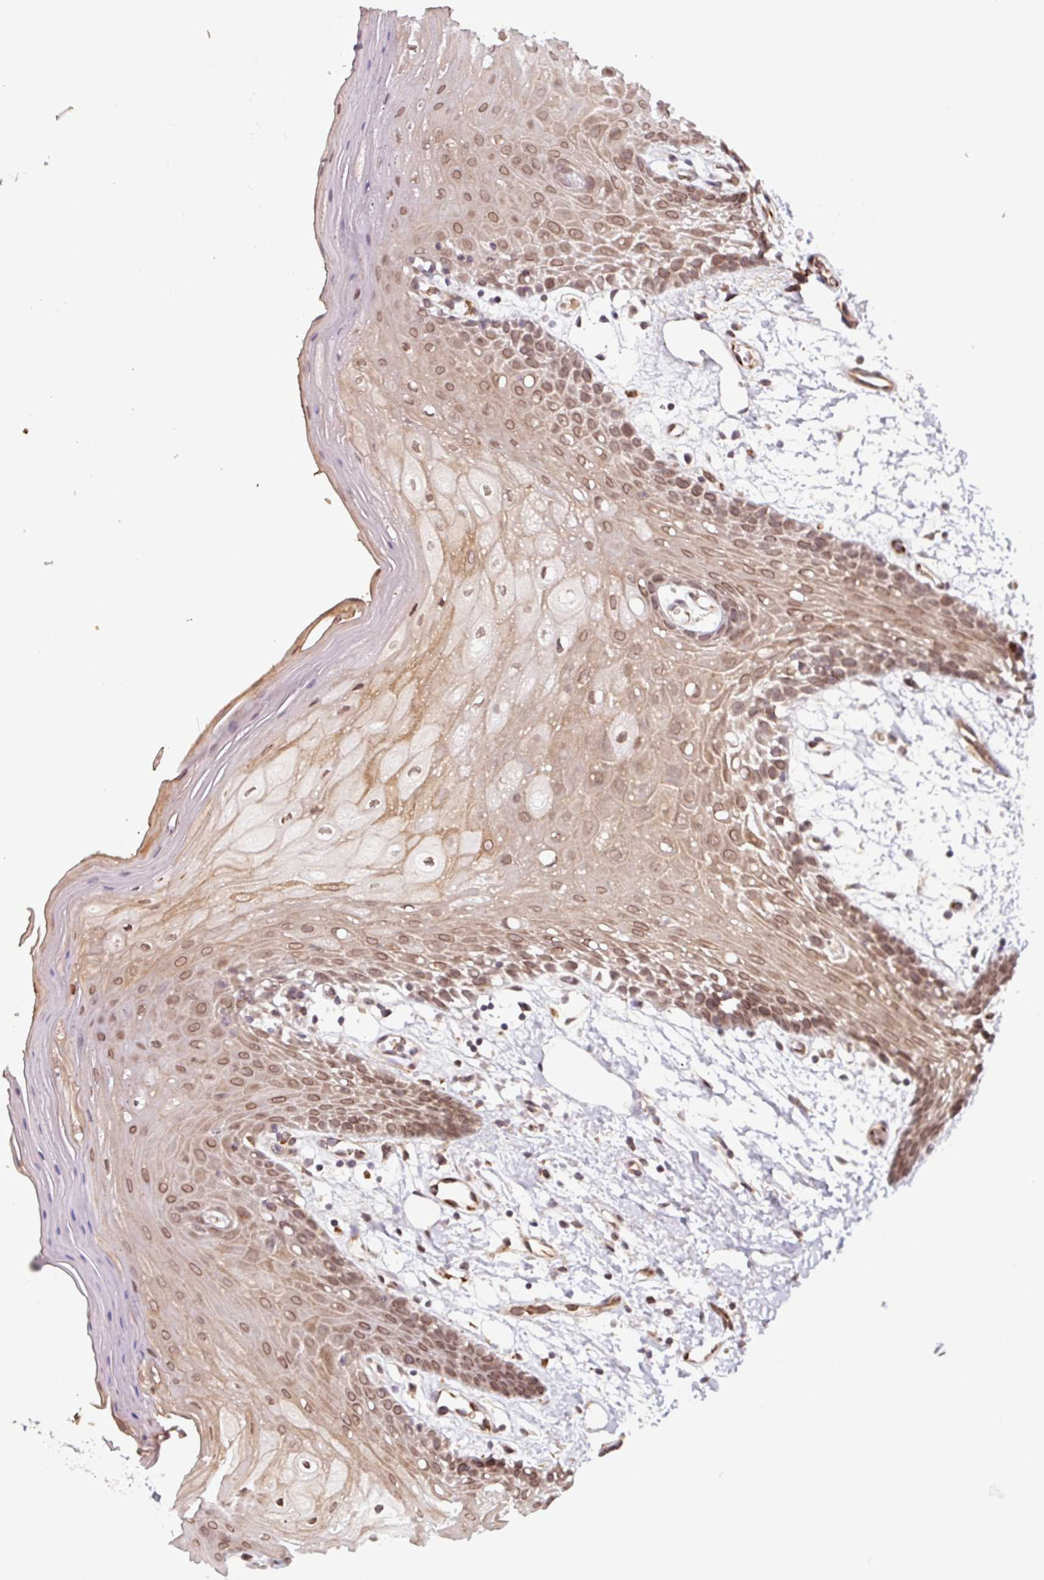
{"staining": {"intensity": "moderate", "quantity": ">75%", "location": "cytoplasmic/membranous,nuclear"}, "tissue": "oral mucosa", "cell_type": "Squamous epithelial cells", "image_type": "normal", "snomed": [{"axis": "morphology", "description": "Normal tissue, NOS"}, {"axis": "topography", "description": "Oral tissue"}, {"axis": "topography", "description": "Tounge, NOS"}], "caption": "The photomicrograph demonstrates immunohistochemical staining of benign oral mucosa. There is moderate cytoplasmic/membranous,nuclear expression is seen in about >75% of squamous epithelial cells. The protein of interest is stained brown, and the nuclei are stained in blue (DAB (3,3'-diaminobenzidine) IHC with brightfield microscopy, high magnification).", "gene": "RBM4B", "patient": {"sex": "female", "age": 59}}